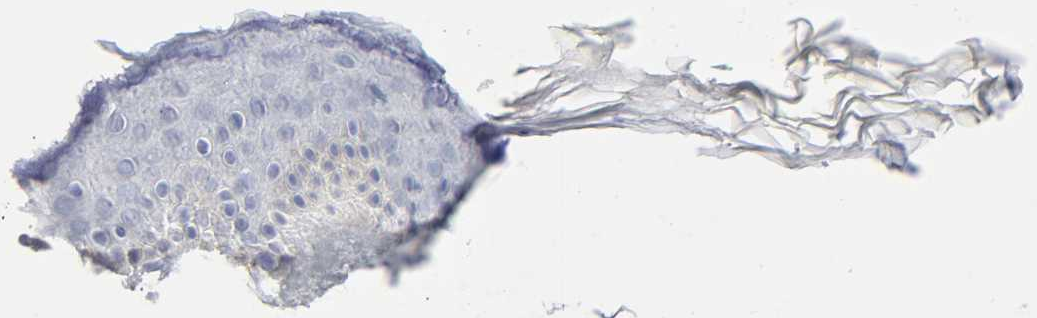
{"staining": {"intensity": "negative", "quantity": "none", "location": "none"}, "tissue": "skin", "cell_type": "Fibroblasts", "image_type": "normal", "snomed": [{"axis": "morphology", "description": "Normal tissue, NOS"}, {"axis": "topography", "description": "Skin"}], "caption": "Fibroblasts show no significant protein expression in benign skin. (DAB IHC visualized using brightfield microscopy, high magnification).", "gene": "SLCO1B3", "patient": {"sex": "female", "age": 19}}